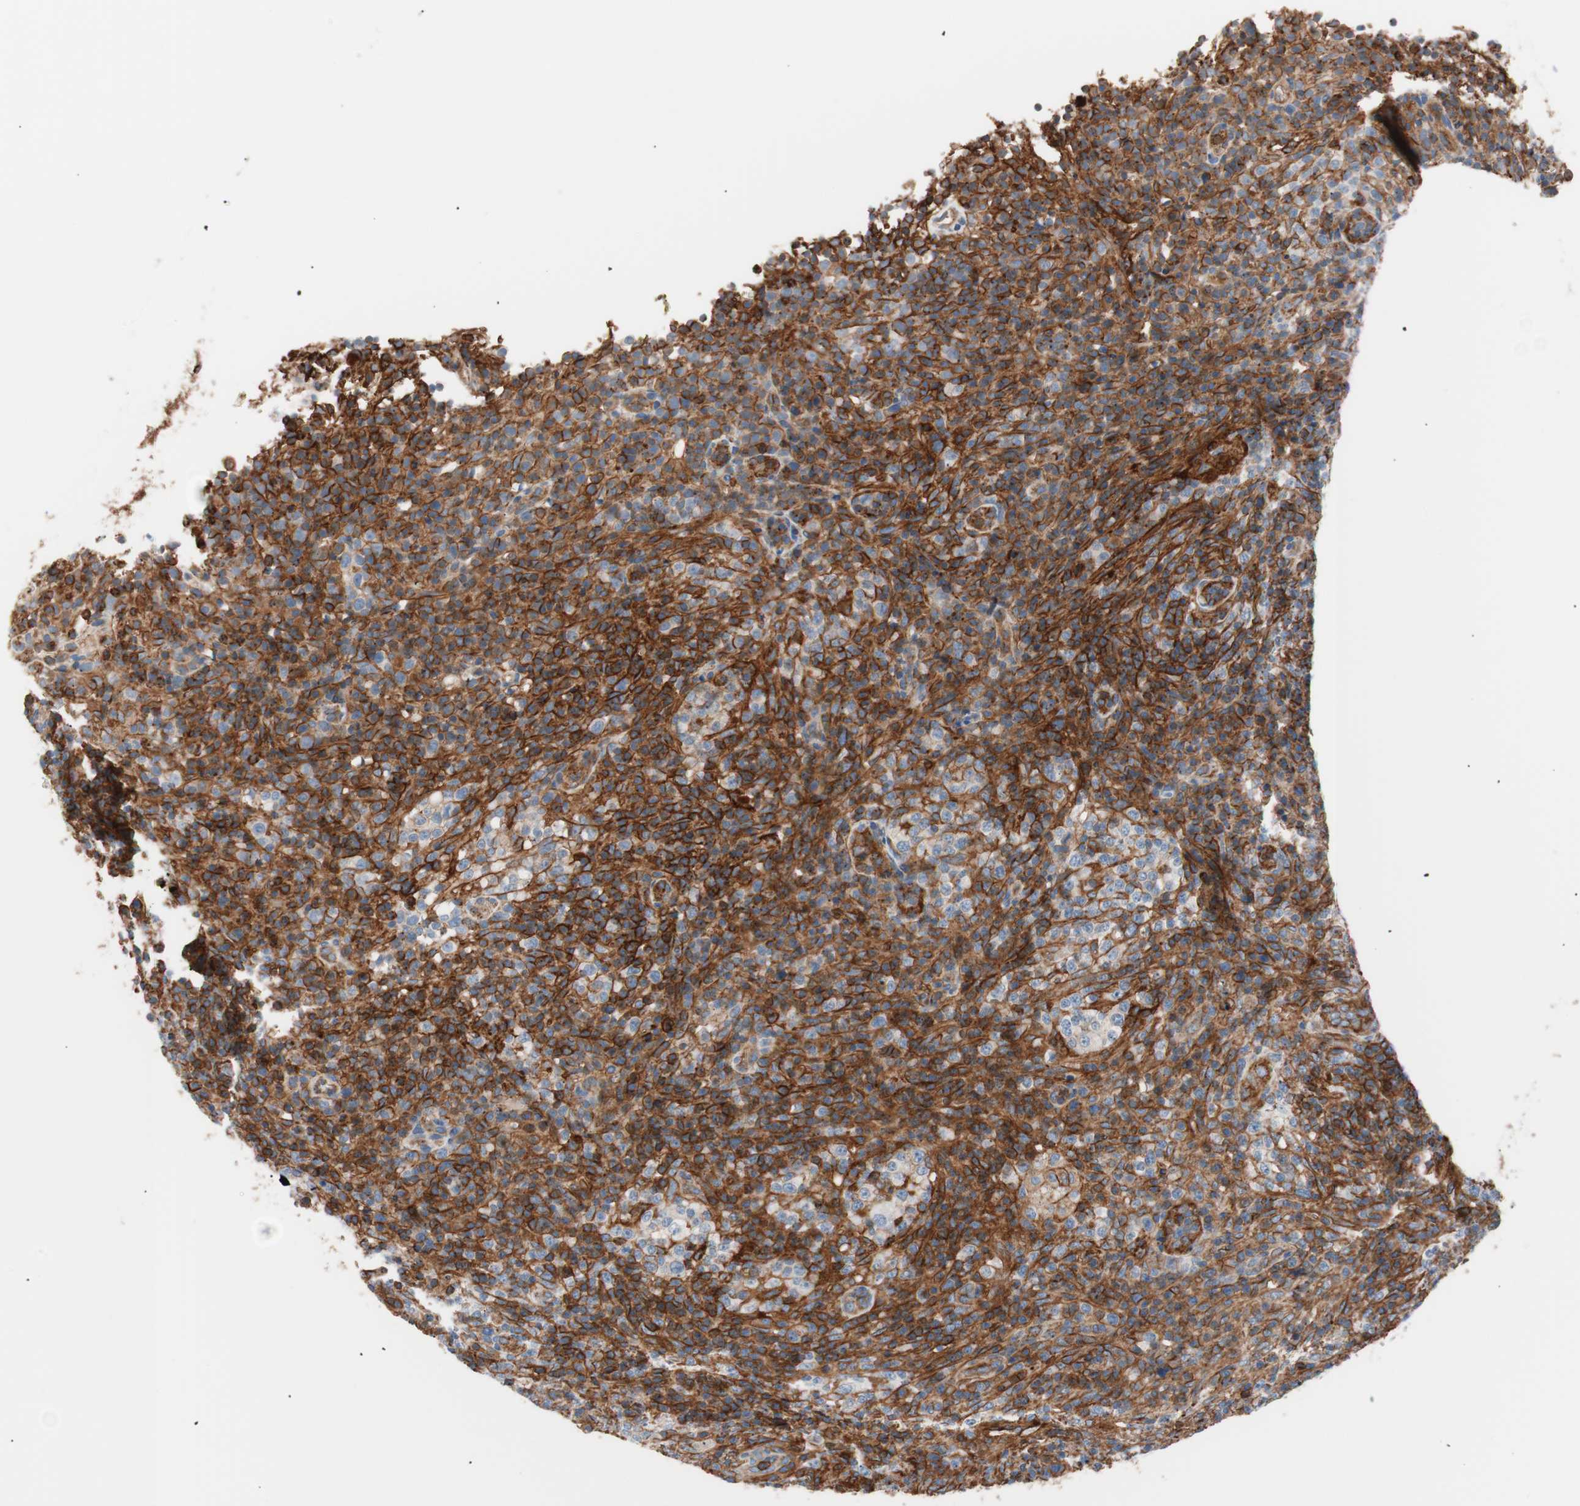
{"staining": {"intensity": "strong", "quantity": ">75%", "location": "cytoplasmic/membranous"}, "tissue": "lymphoma", "cell_type": "Tumor cells", "image_type": "cancer", "snomed": [{"axis": "morphology", "description": "Malignant lymphoma, non-Hodgkin's type, High grade"}, {"axis": "topography", "description": "Lymph node"}], "caption": "This photomicrograph displays immunohistochemistry staining of lymphoma, with high strong cytoplasmic/membranous positivity in approximately >75% of tumor cells.", "gene": "FLOT2", "patient": {"sex": "female", "age": 76}}